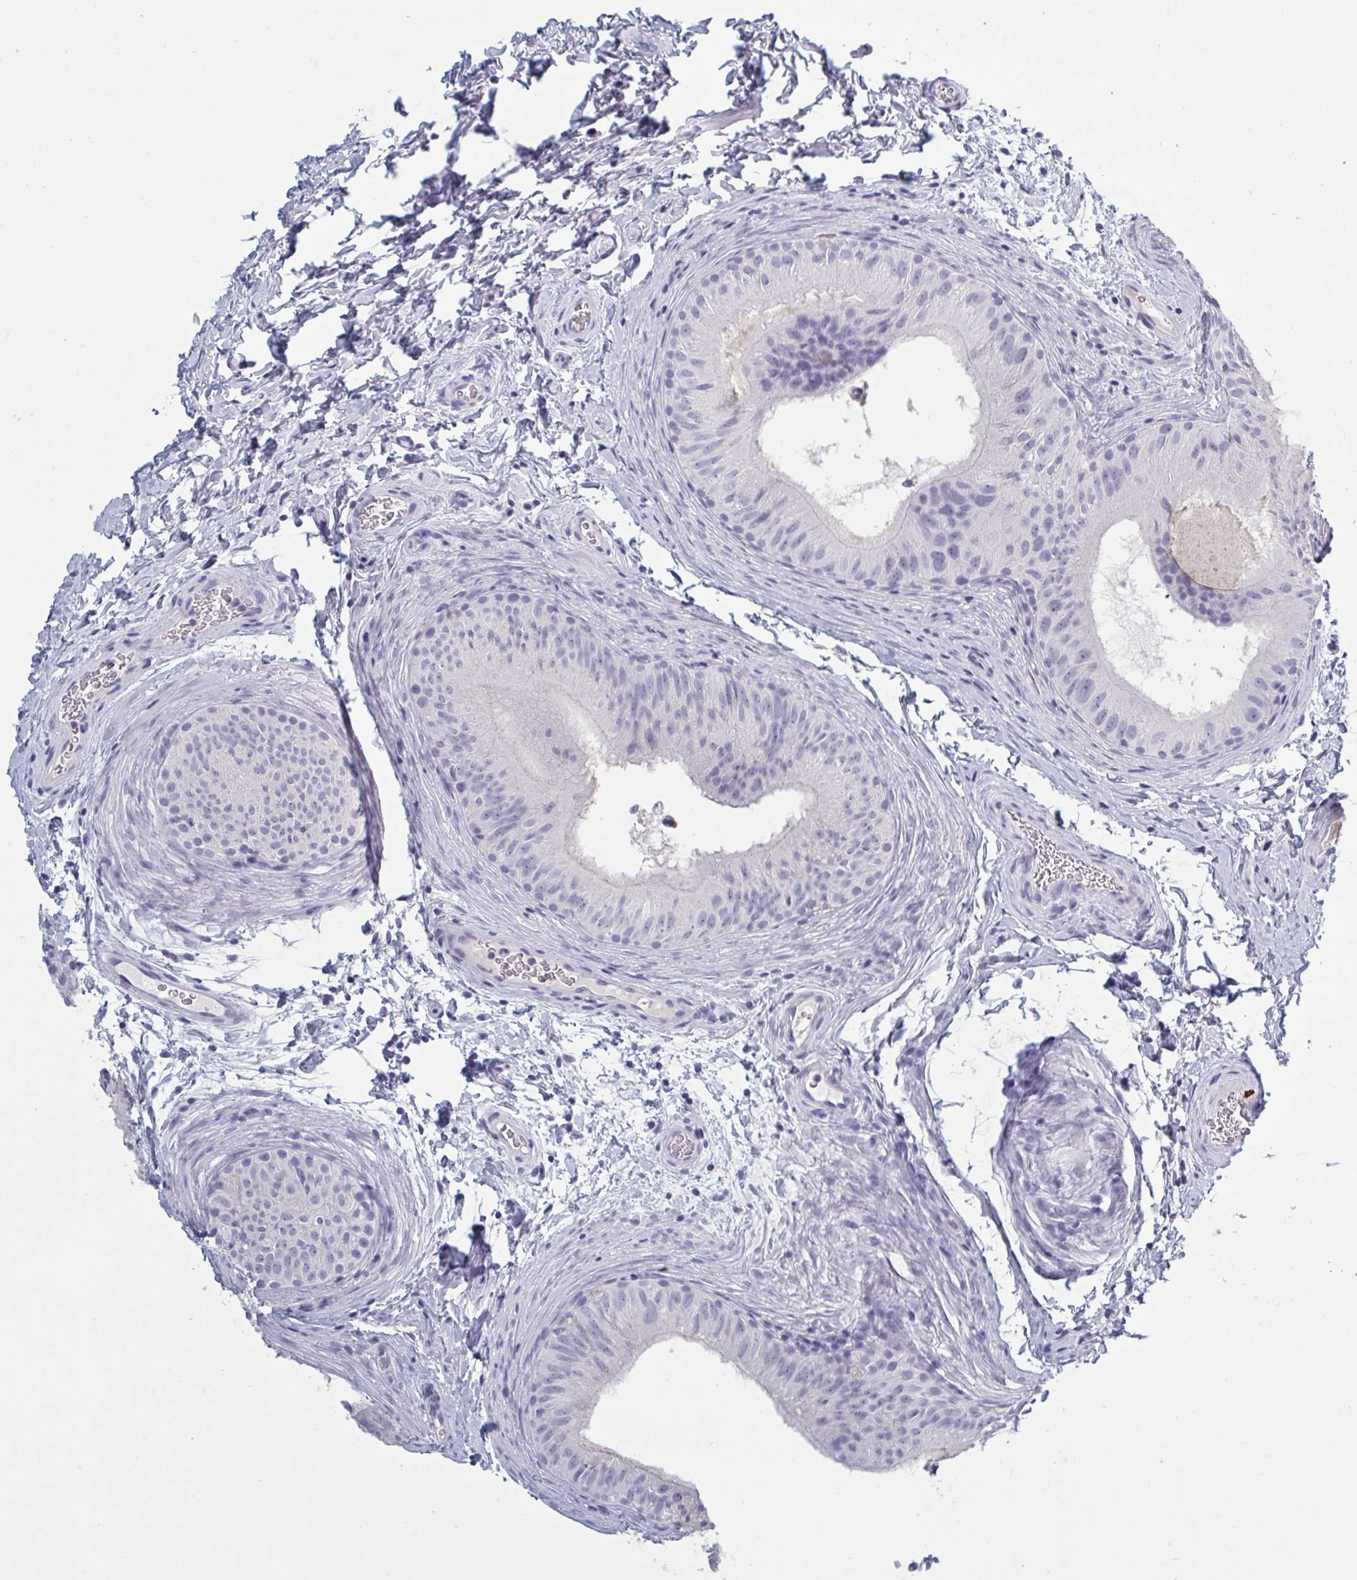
{"staining": {"intensity": "negative", "quantity": "none", "location": "none"}, "tissue": "epididymis", "cell_type": "Glandular cells", "image_type": "normal", "snomed": [{"axis": "morphology", "description": "Normal tissue, NOS"}, {"axis": "topography", "description": "Epididymis"}], "caption": "Epididymis stained for a protein using immunohistochemistry (IHC) reveals no staining glandular cells.", "gene": "NDUFC2", "patient": {"sex": "male", "age": 24}}